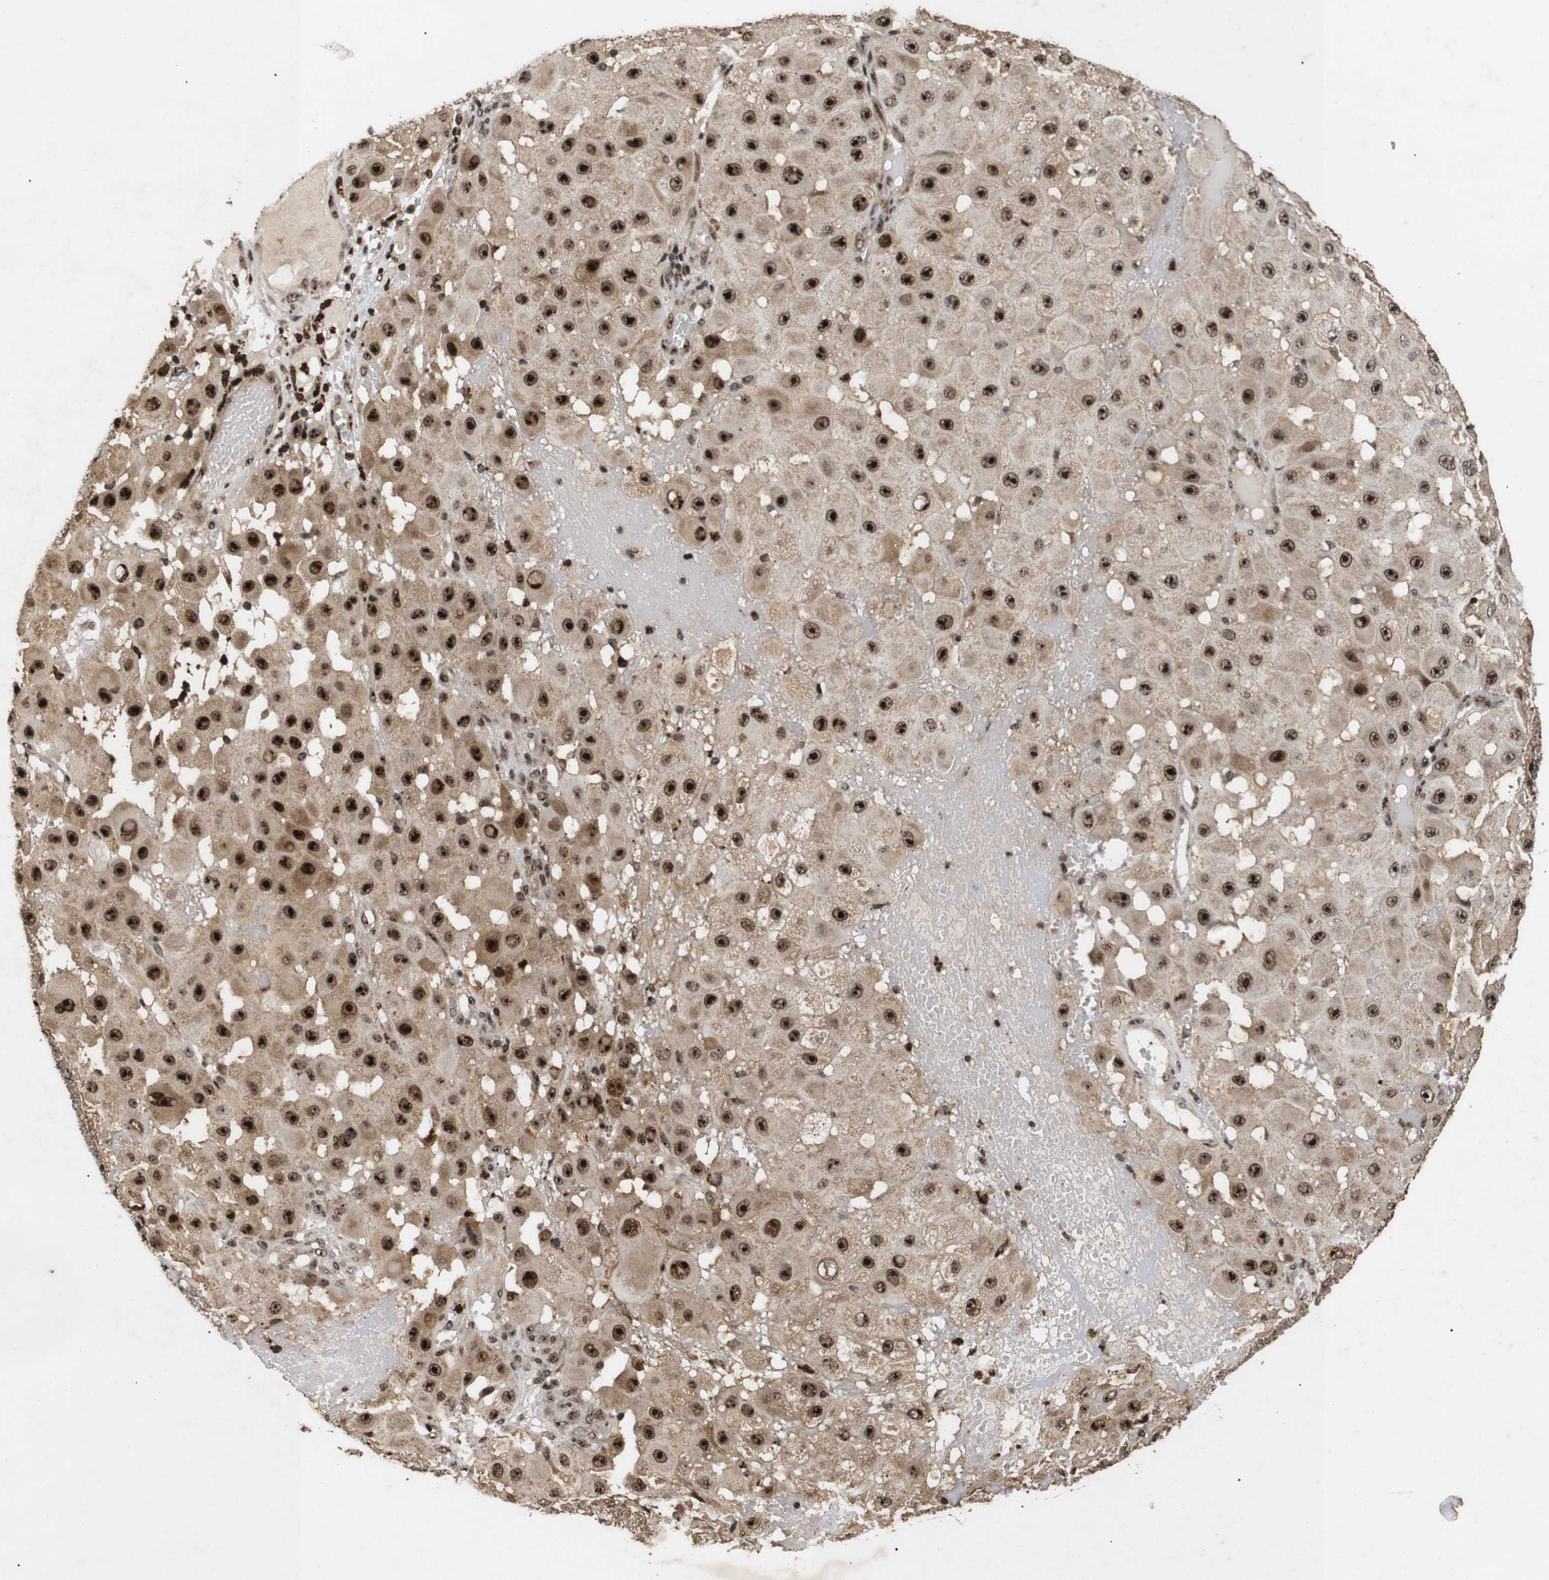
{"staining": {"intensity": "strong", "quantity": "25%-75%", "location": "cytoplasmic/membranous,nuclear"}, "tissue": "melanoma", "cell_type": "Tumor cells", "image_type": "cancer", "snomed": [{"axis": "morphology", "description": "Malignant melanoma, NOS"}, {"axis": "topography", "description": "Skin"}], "caption": "Human melanoma stained with a brown dye displays strong cytoplasmic/membranous and nuclear positive expression in about 25%-75% of tumor cells.", "gene": "KIF23", "patient": {"sex": "female", "age": 81}}